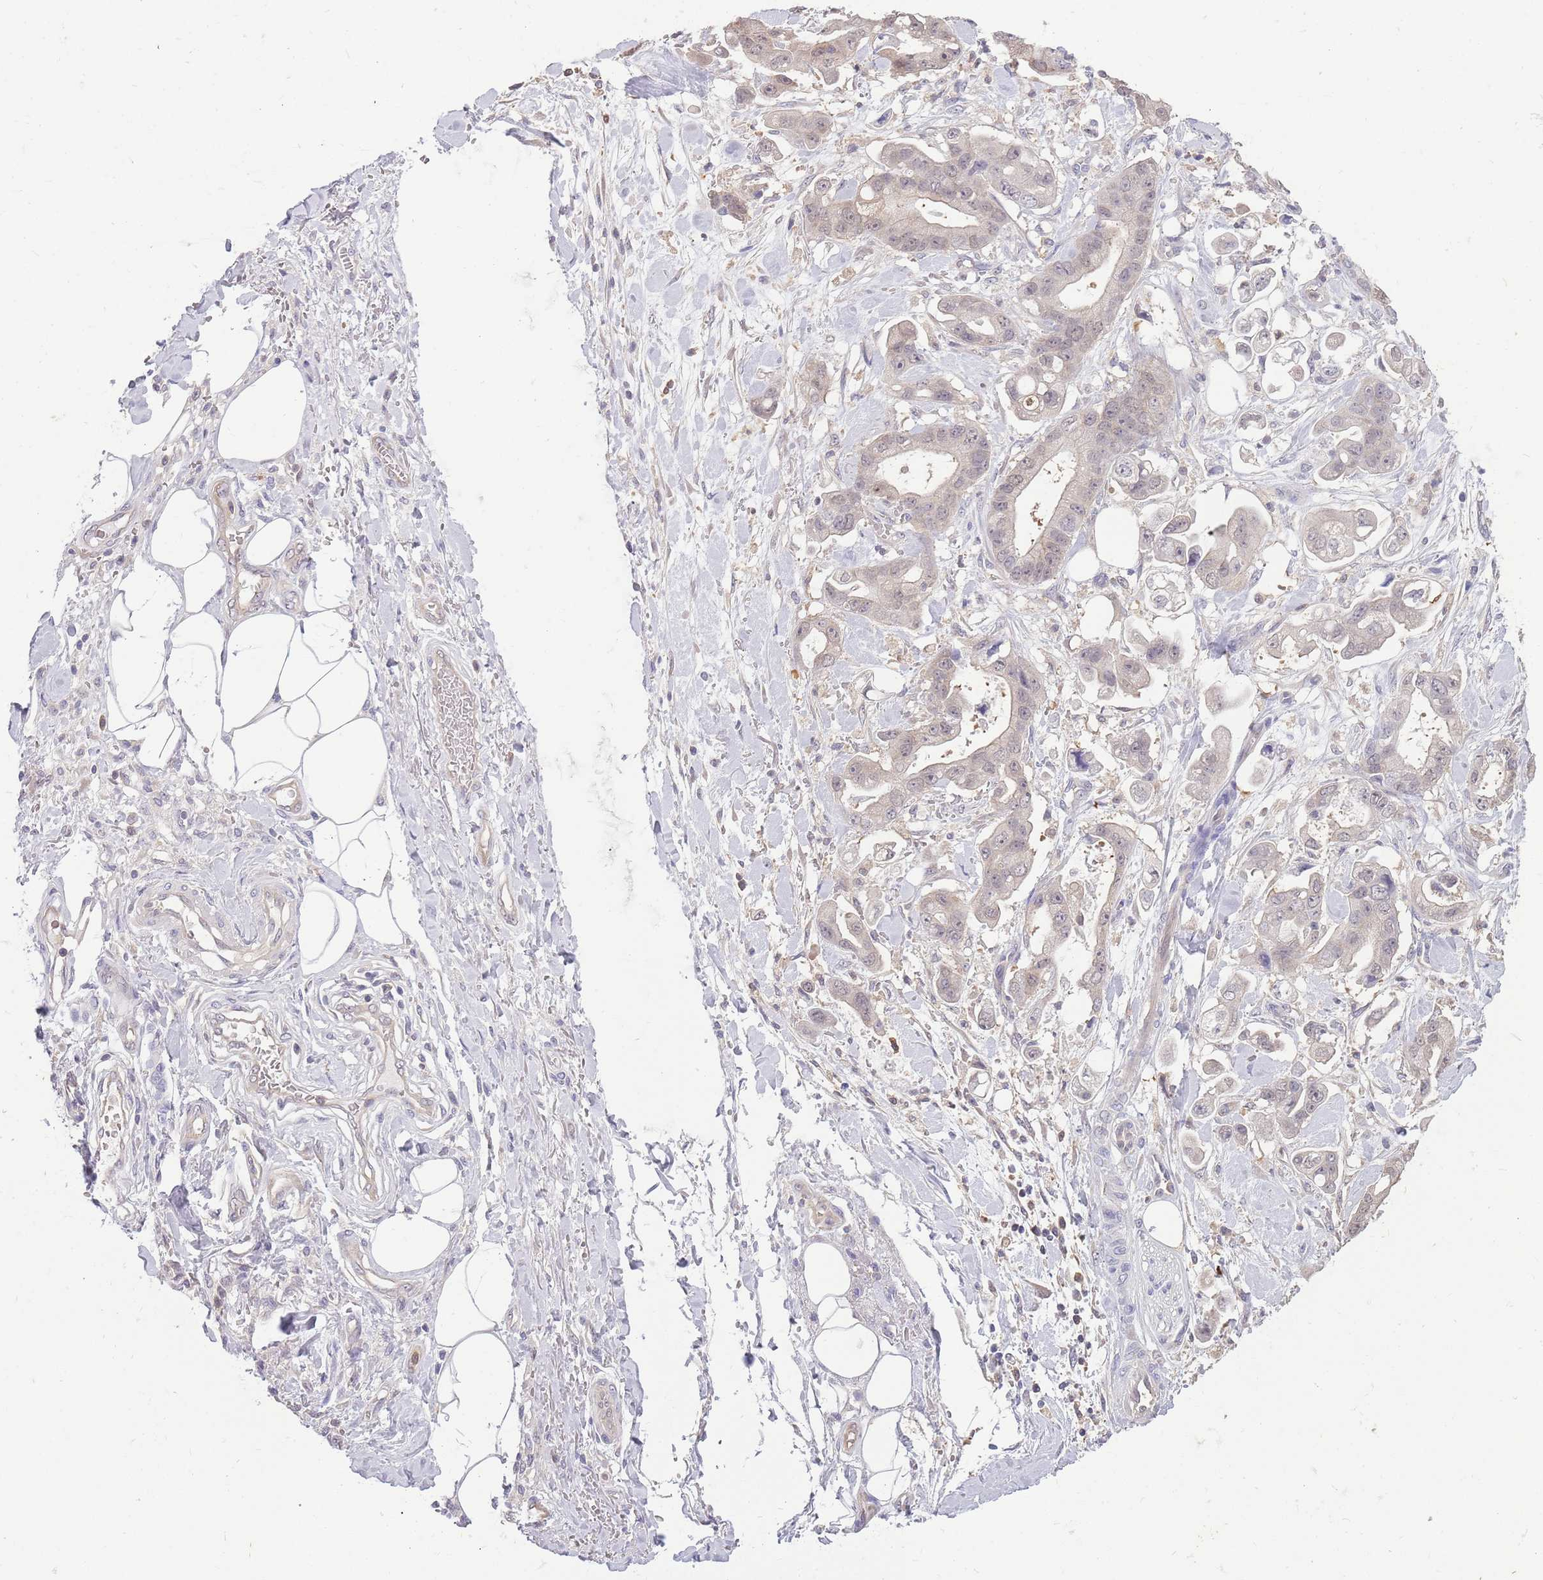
{"staining": {"intensity": "weak", "quantity": "25%-75%", "location": "nuclear"}, "tissue": "stomach cancer", "cell_type": "Tumor cells", "image_type": "cancer", "snomed": [{"axis": "morphology", "description": "Adenocarcinoma, NOS"}, {"axis": "topography", "description": "Stomach"}], "caption": "There is low levels of weak nuclear positivity in tumor cells of stomach cancer (adenocarcinoma), as demonstrated by immunohistochemical staining (brown color).", "gene": "AP5S1", "patient": {"sex": "male", "age": 62}}